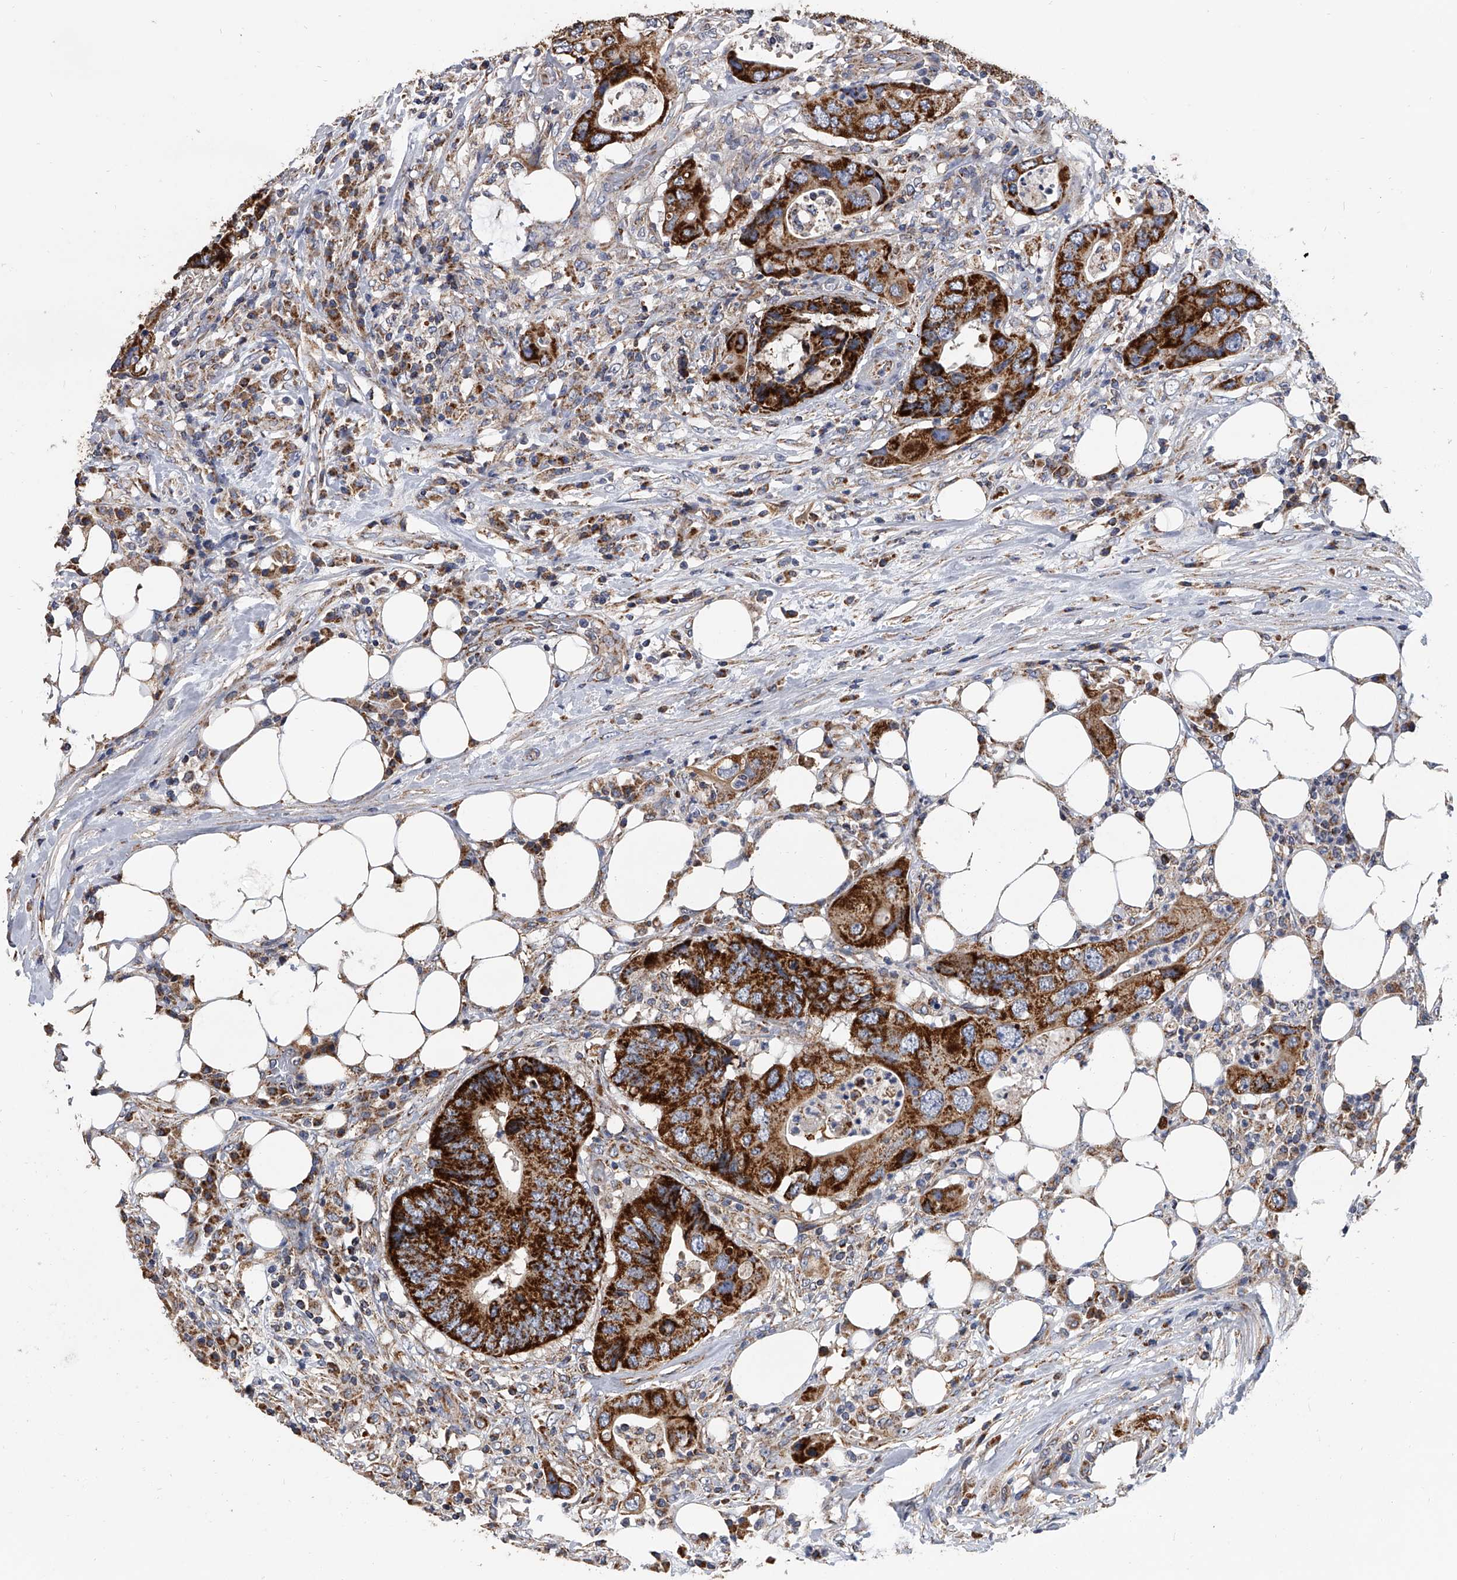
{"staining": {"intensity": "strong", "quantity": ">75%", "location": "cytoplasmic/membranous"}, "tissue": "colorectal cancer", "cell_type": "Tumor cells", "image_type": "cancer", "snomed": [{"axis": "morphology", "description": "Adenocarcinoma, NOS"}, {"axis": "topography", "description": "Colon"}], "caption": "Immunohistochemistry (IHC) micrograph of human colorectal cancer stained for a protein (brown), which demonstrates high levels of strong cytoplasmic/membranous positivity in approximately >75% of tumor cells.", "gene": "MRPL28", "patient": {"sex": "male", "age": 71}}